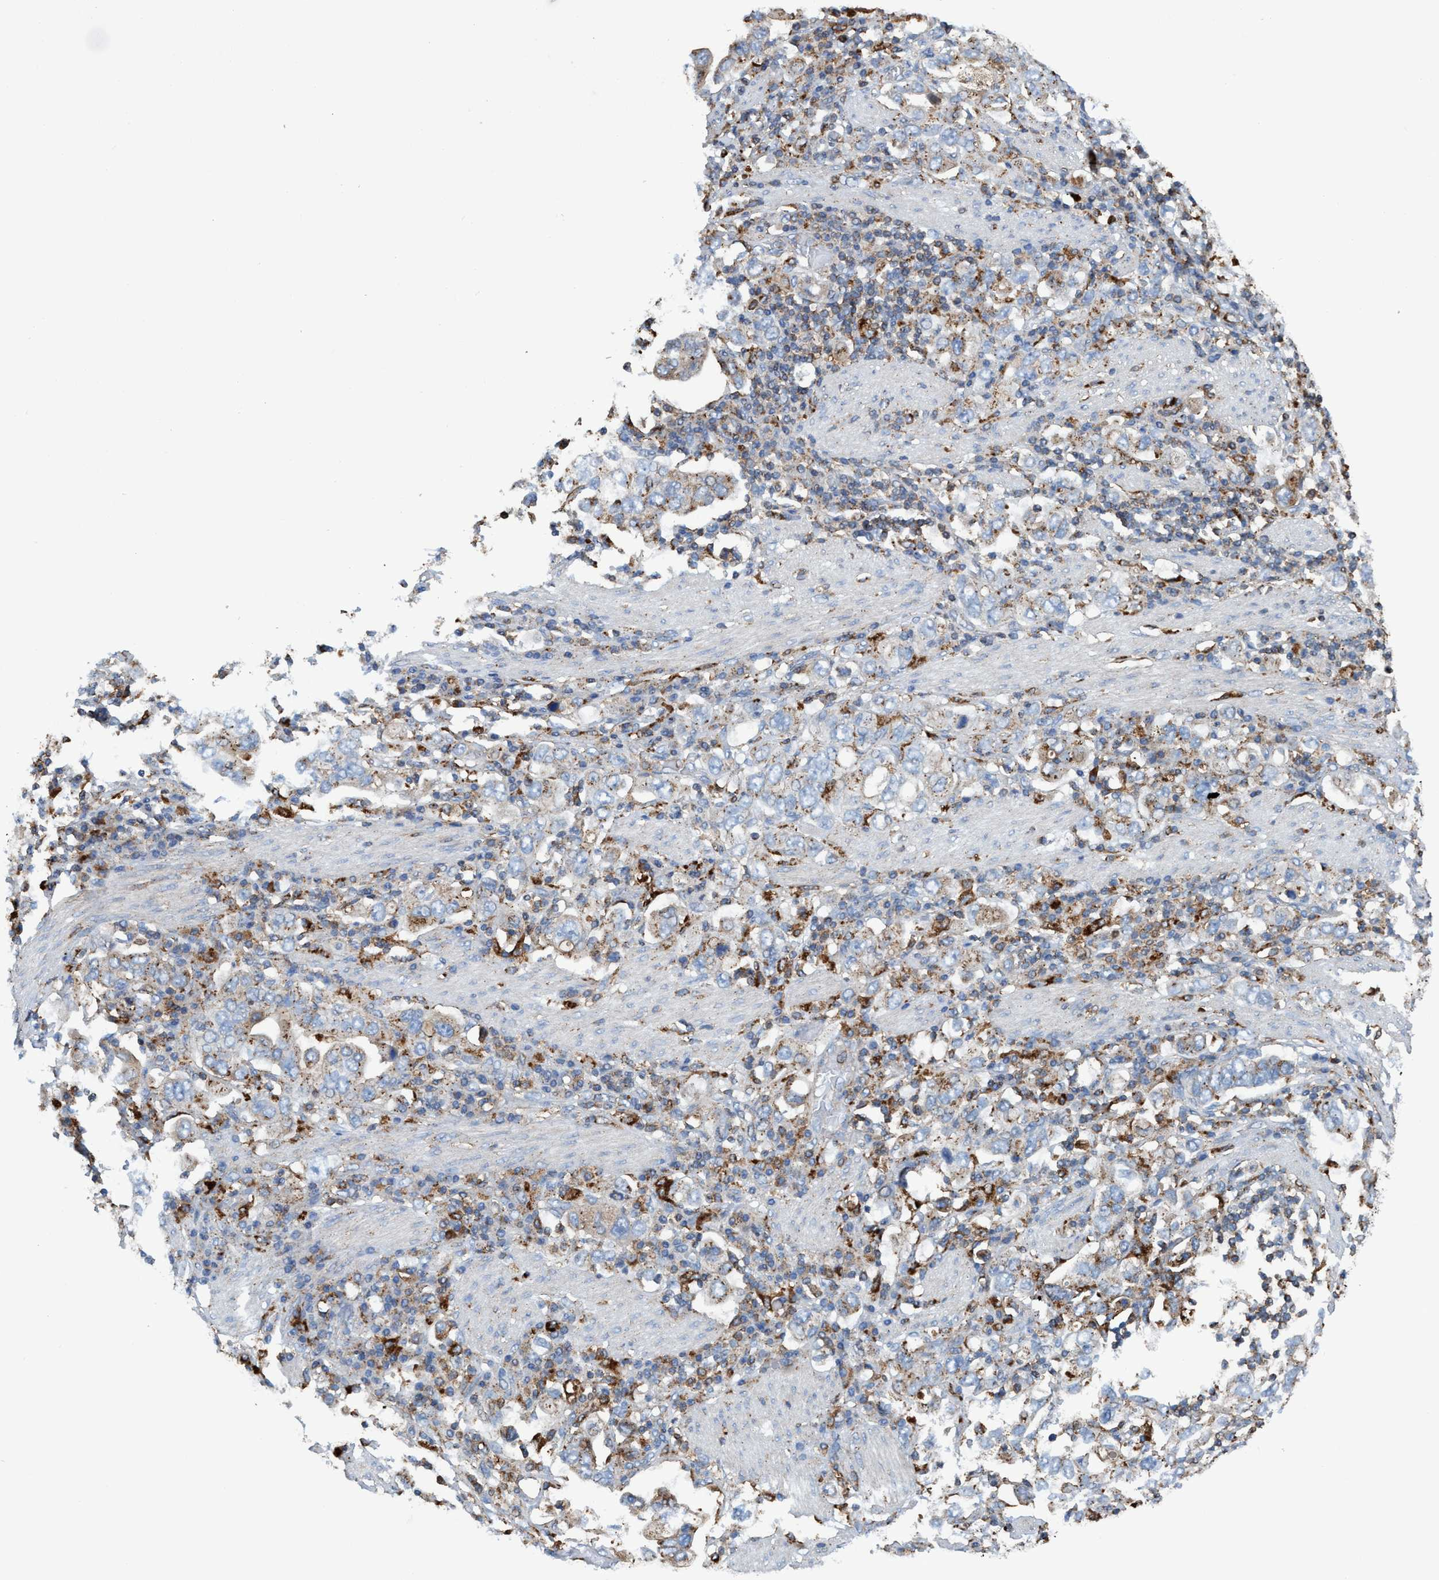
{"staining": {"intensity": "weak", "quantity": "25%-75%", "location": "cytoplasmic/membranous"}, "tissue": "stomach cancer", "cell_type": "Tumor cells", "image_type": "cancer", "snomed": [{"axis": "morphology", "description": "Adenocarcinoma, NOS"}, {"axis": "topography", "description": "Stomach, upper"}], "caption": "This histopathology image exhibits IHC staining of human stomach adenocarcinoma, with low weak cytoplasmic/membranous staining in approximately 25%-75% of tumor cells.", "gene": "TRIM65", "patient": {"sex": "male", "age": 62}}